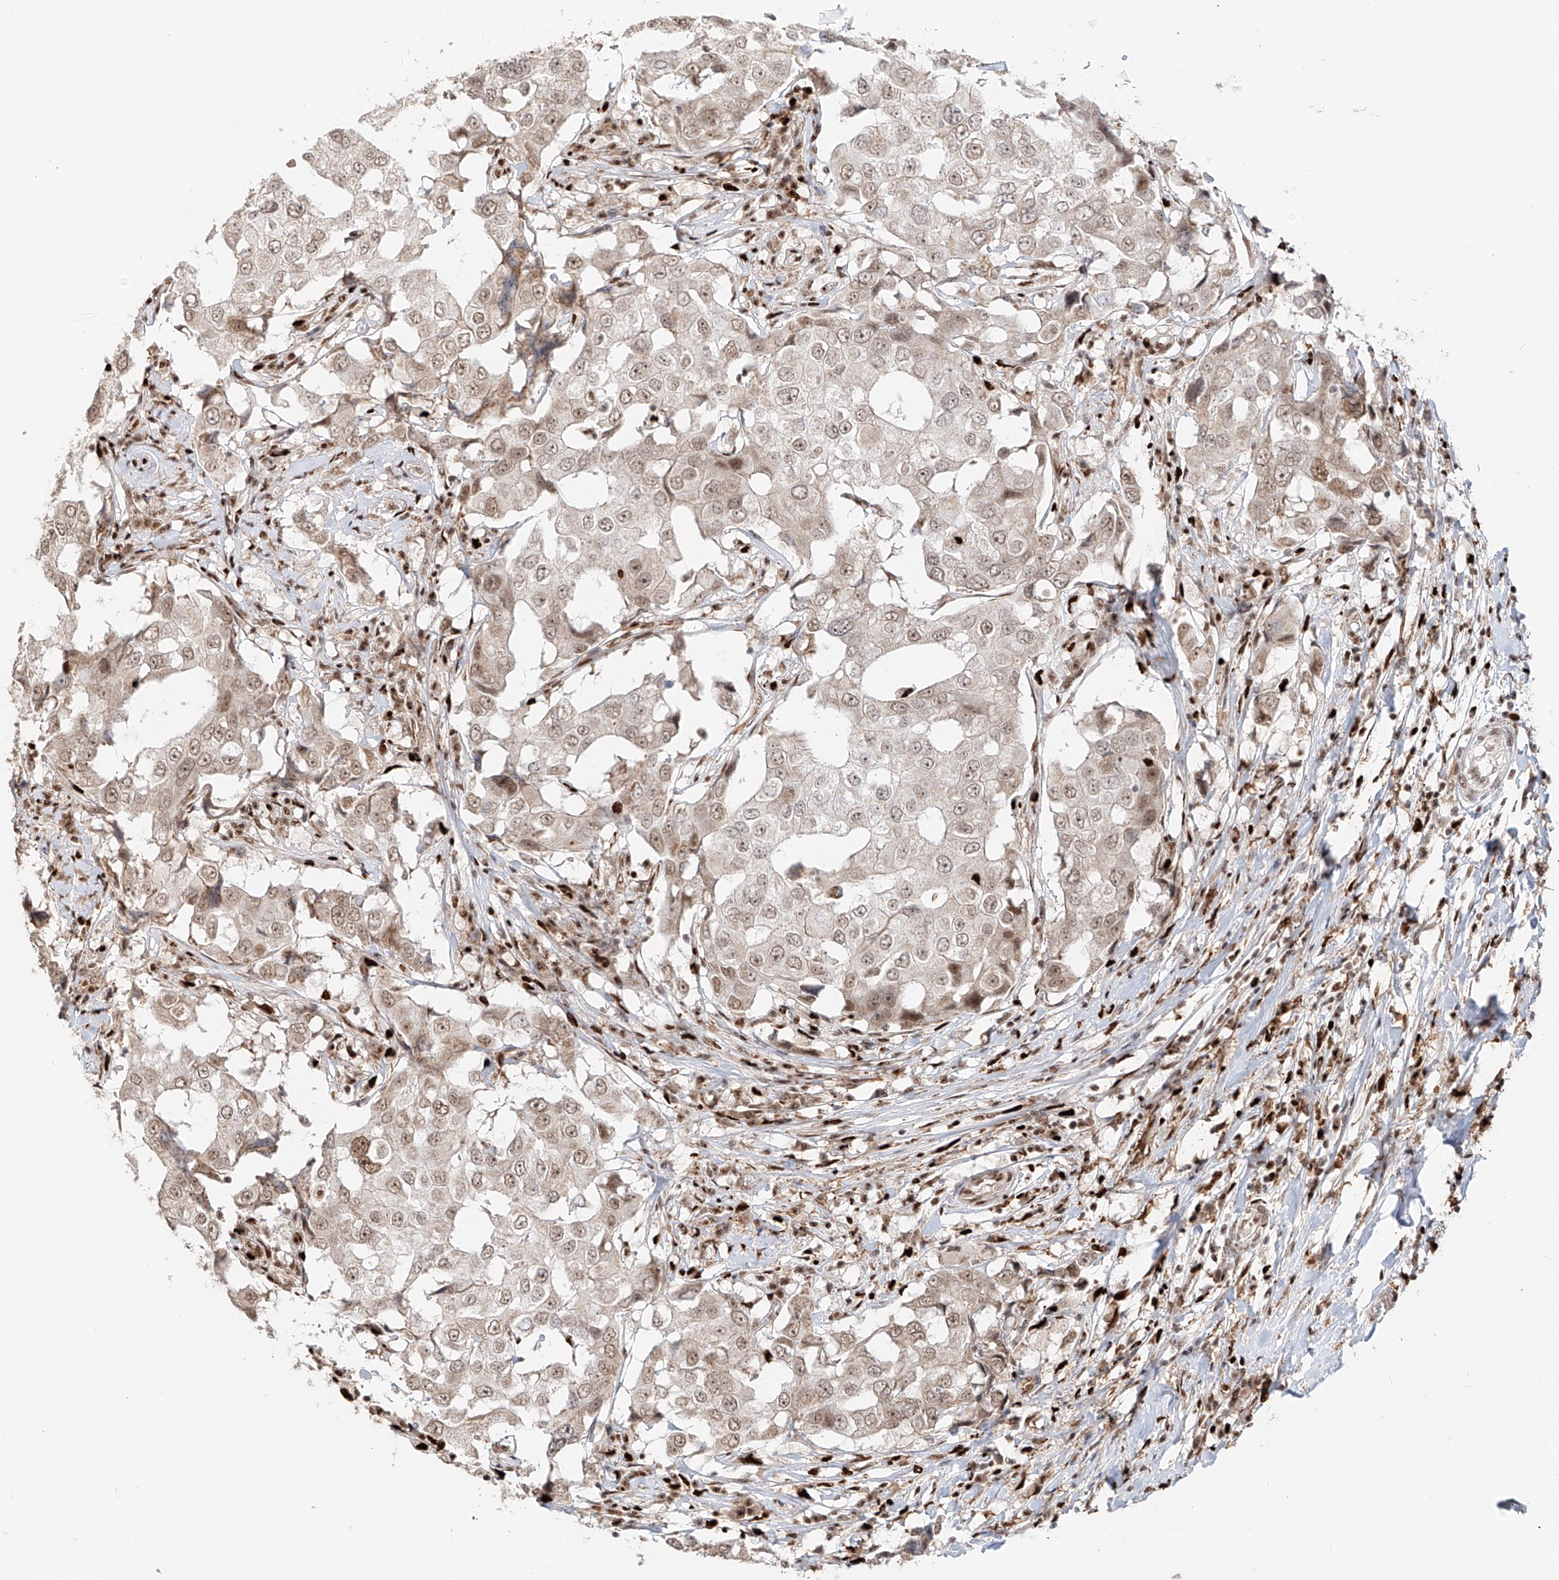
{"staining": {"intensity": "weak", "quantity": ">75%", "location": "cytoplasmic/membranous,nuclear"}, "tissue": "breast cancer", "cell_type": "Tumor cells", "image_type": "cancer", "snomed": [{"axis": "morphology", "description": "Duct carcinoma"}, {"axis": "topography", "description": "Breast"}], "caption": "The immunohistochemical stain highlights weak cytoplasmic/membranous and nuclear positivity in tumor cells of breast cancer tissue.", "gene": "DZIP1L", "patient": {"sex": "female", "age": 27}}